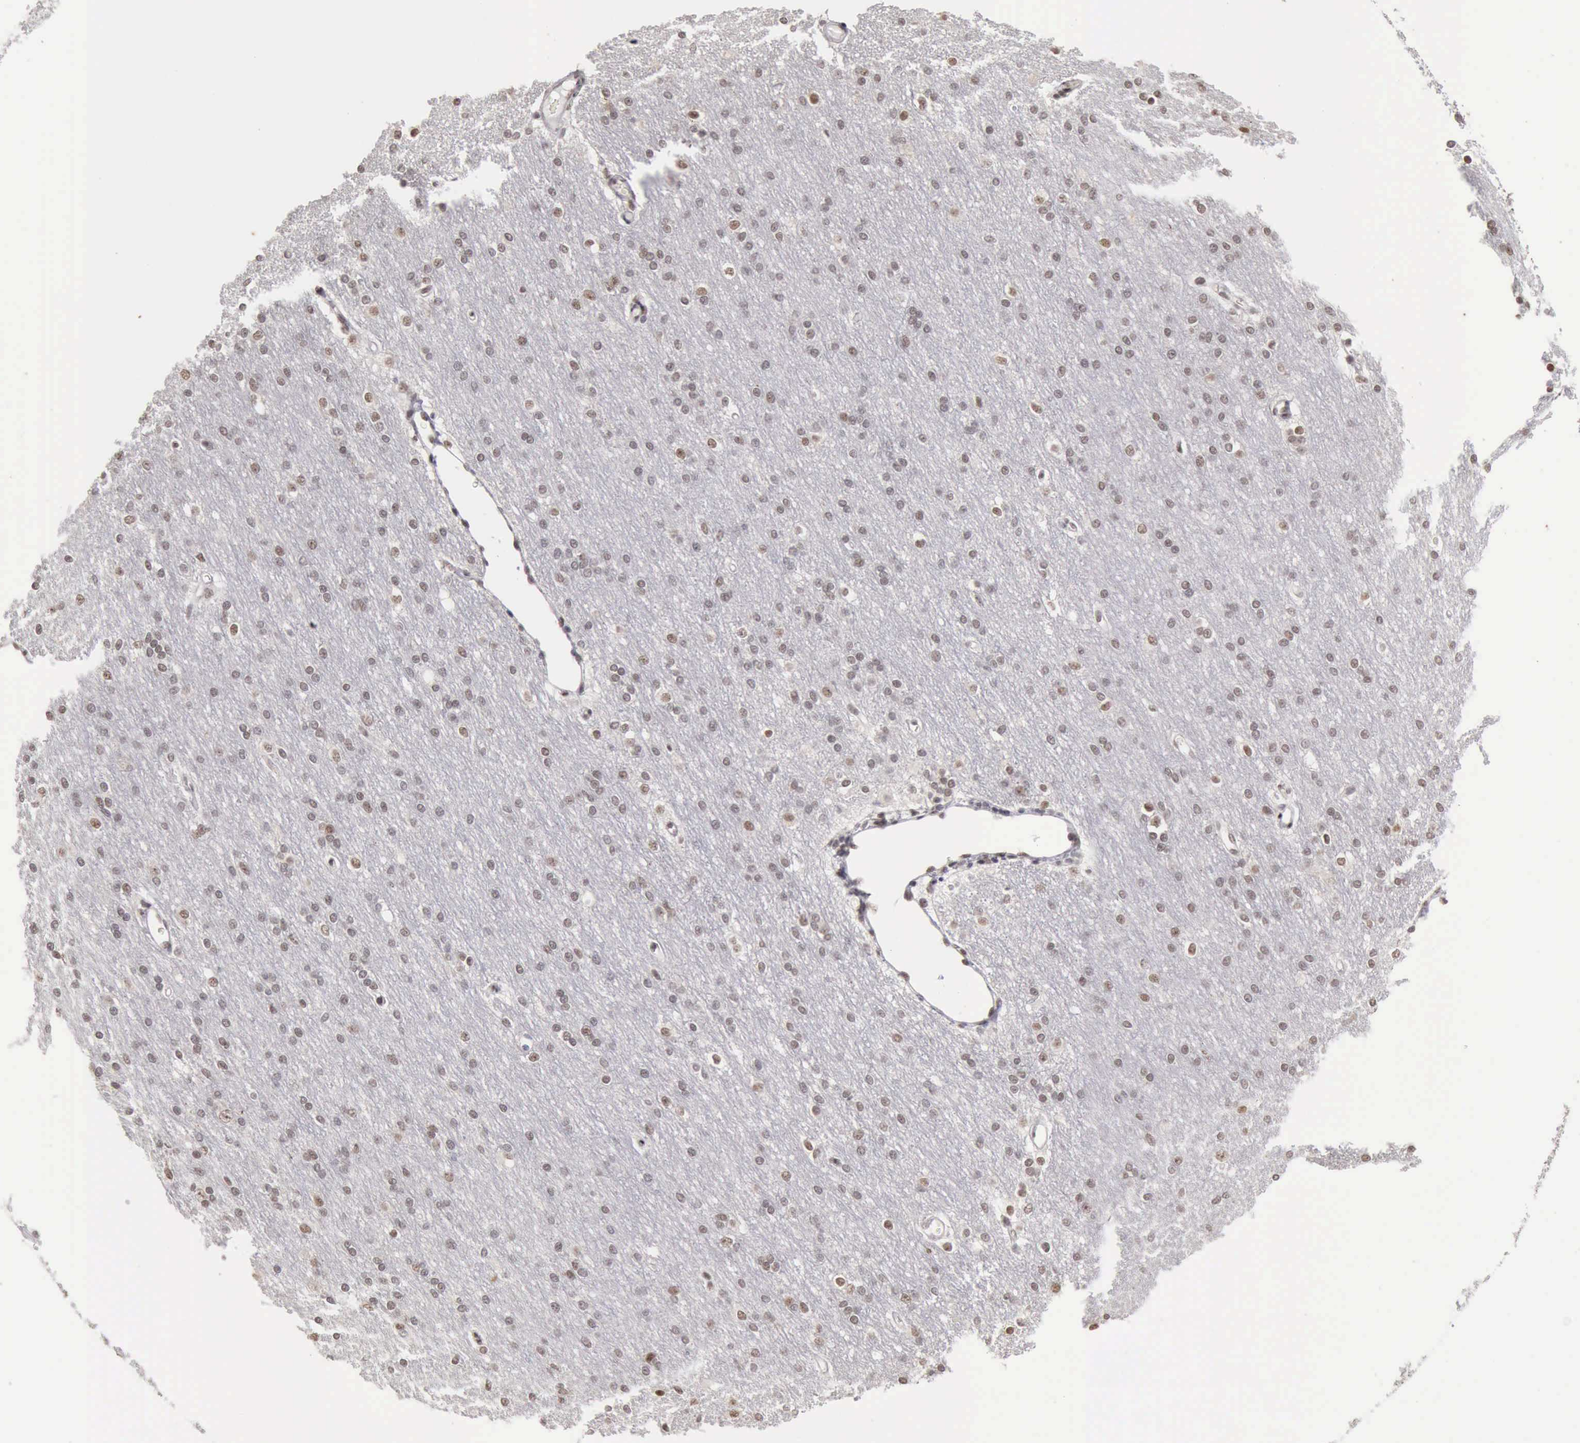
{"staining": {"intensity": "negative", "quantity": "none", "location": "none"}, "tissue": "cerebral cortex", "cell_type": "Endothelial cells", "image_type": "normal", "snomed": [{"axis": "morphology", "description": "Normal tissue, NOS"}, {"axis": "morphology", "description": "Inflammation, NOS"}, {"axis": "topography", "description": "Cerebral cortex"}], "caption": "A photomicrograph of cerebral cortex stained for a protein demonstrates no brown staining in endothelial cells. (Stains: DAB IHC with hematoxylin counter stain, Microscopy: brightfield microscopy at high magnification).", "gene": "TAF1", "patient": {"sex": "male", "age": 6}}